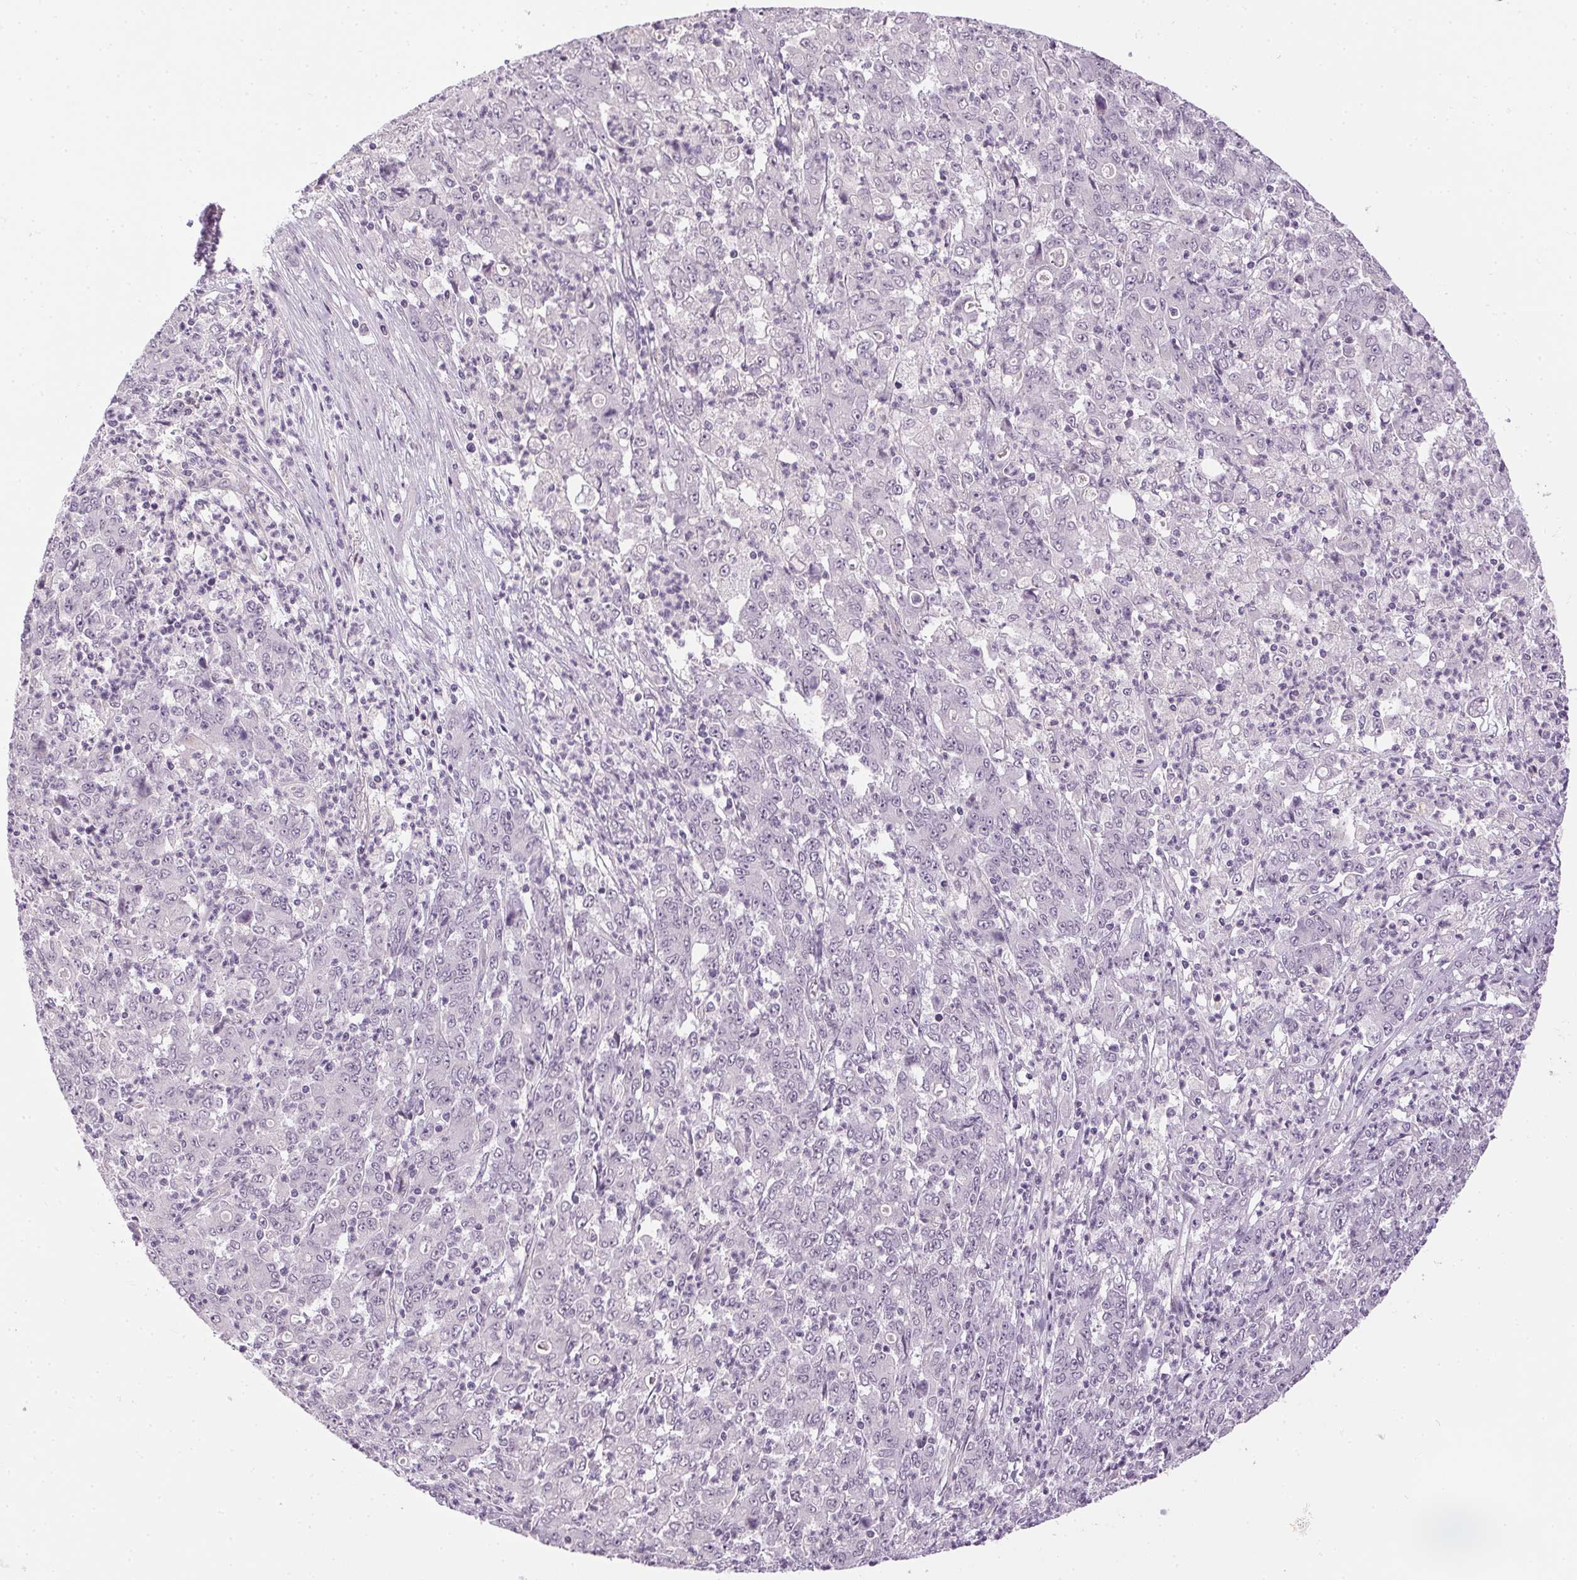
{"staining": {"intensity": "negative", "quantity": "none", "location": "none"}, "tissue": "stomach cancer", "cell_type": "Tumor cells", "image_type": "cancer", "snomed": [{"axis": "morphology", "description": "Adenocarcinoma, NOS"}, {"axis": "topography", "description": "Stomach, lower"}], "caption": "Stomach cancer stained for a protein using immunohistochemistry (IHC) exhibits no expression tumor cells.", "gene": "FAM168A", "patient": {"sex": "female", "age": 71}}